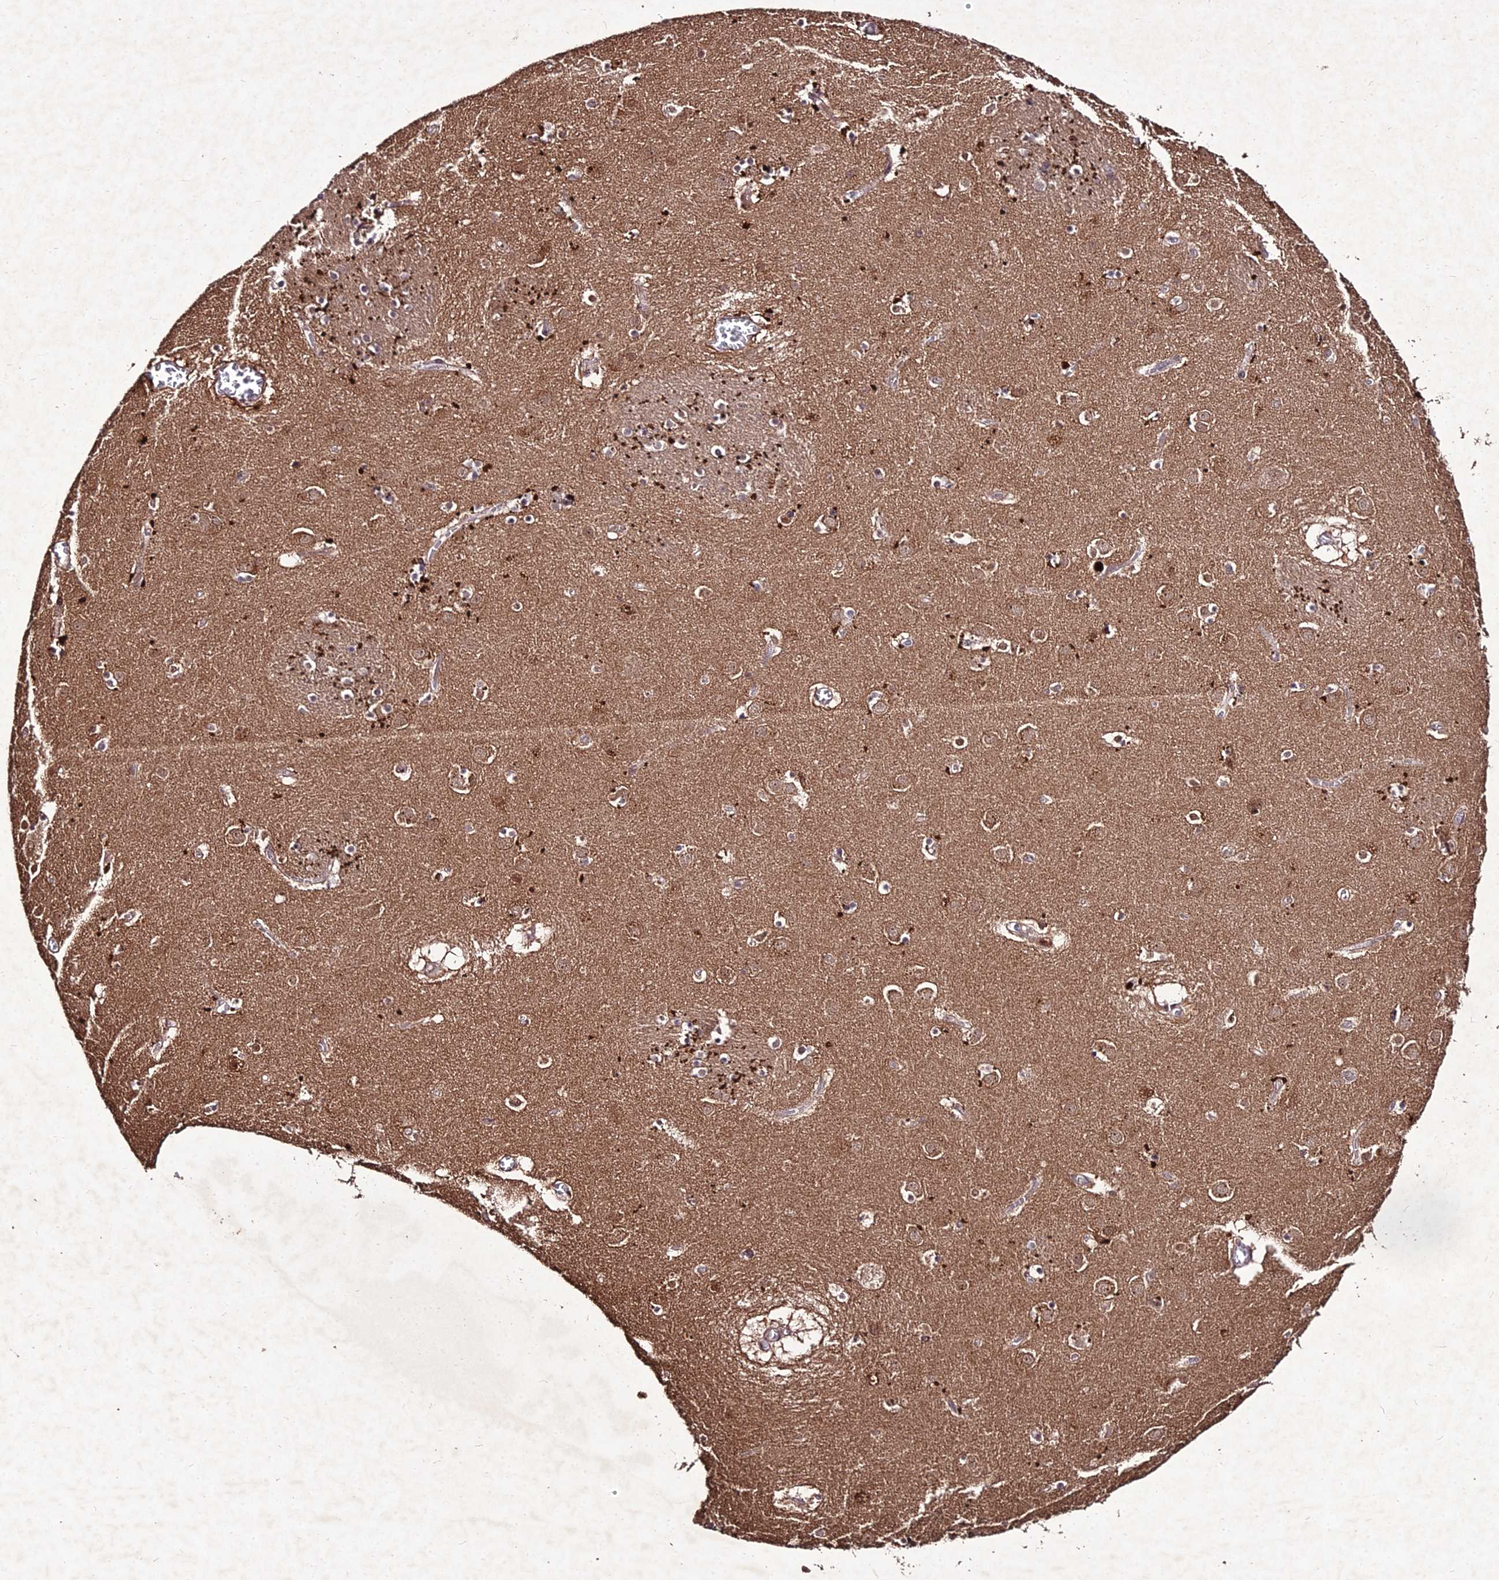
{"staining": {"intensity": "moderate", "quantity": "<25%", "location": "cytoplasmic/membranous"}, "tissue": "caudate", "cell_type": "Glial cells", "image_type": "normal", "snomed": [{"axis": "morphology", "description": "Normal tissue, NOS"}, {"axis": "topography", "description": "Lateral ventricle wall"}], "caption": "IHC image of normal caudate: human caudate stained using immunohistochemistry (IHC) displays low levels of moderate protein expression localized specifically in the cytoplasmic/membranous of glial cells, appearing as a cytoplasmic/membranous brown color.", "gene": "ZNF766", "patient": {"sex": "male", "age": 70}}